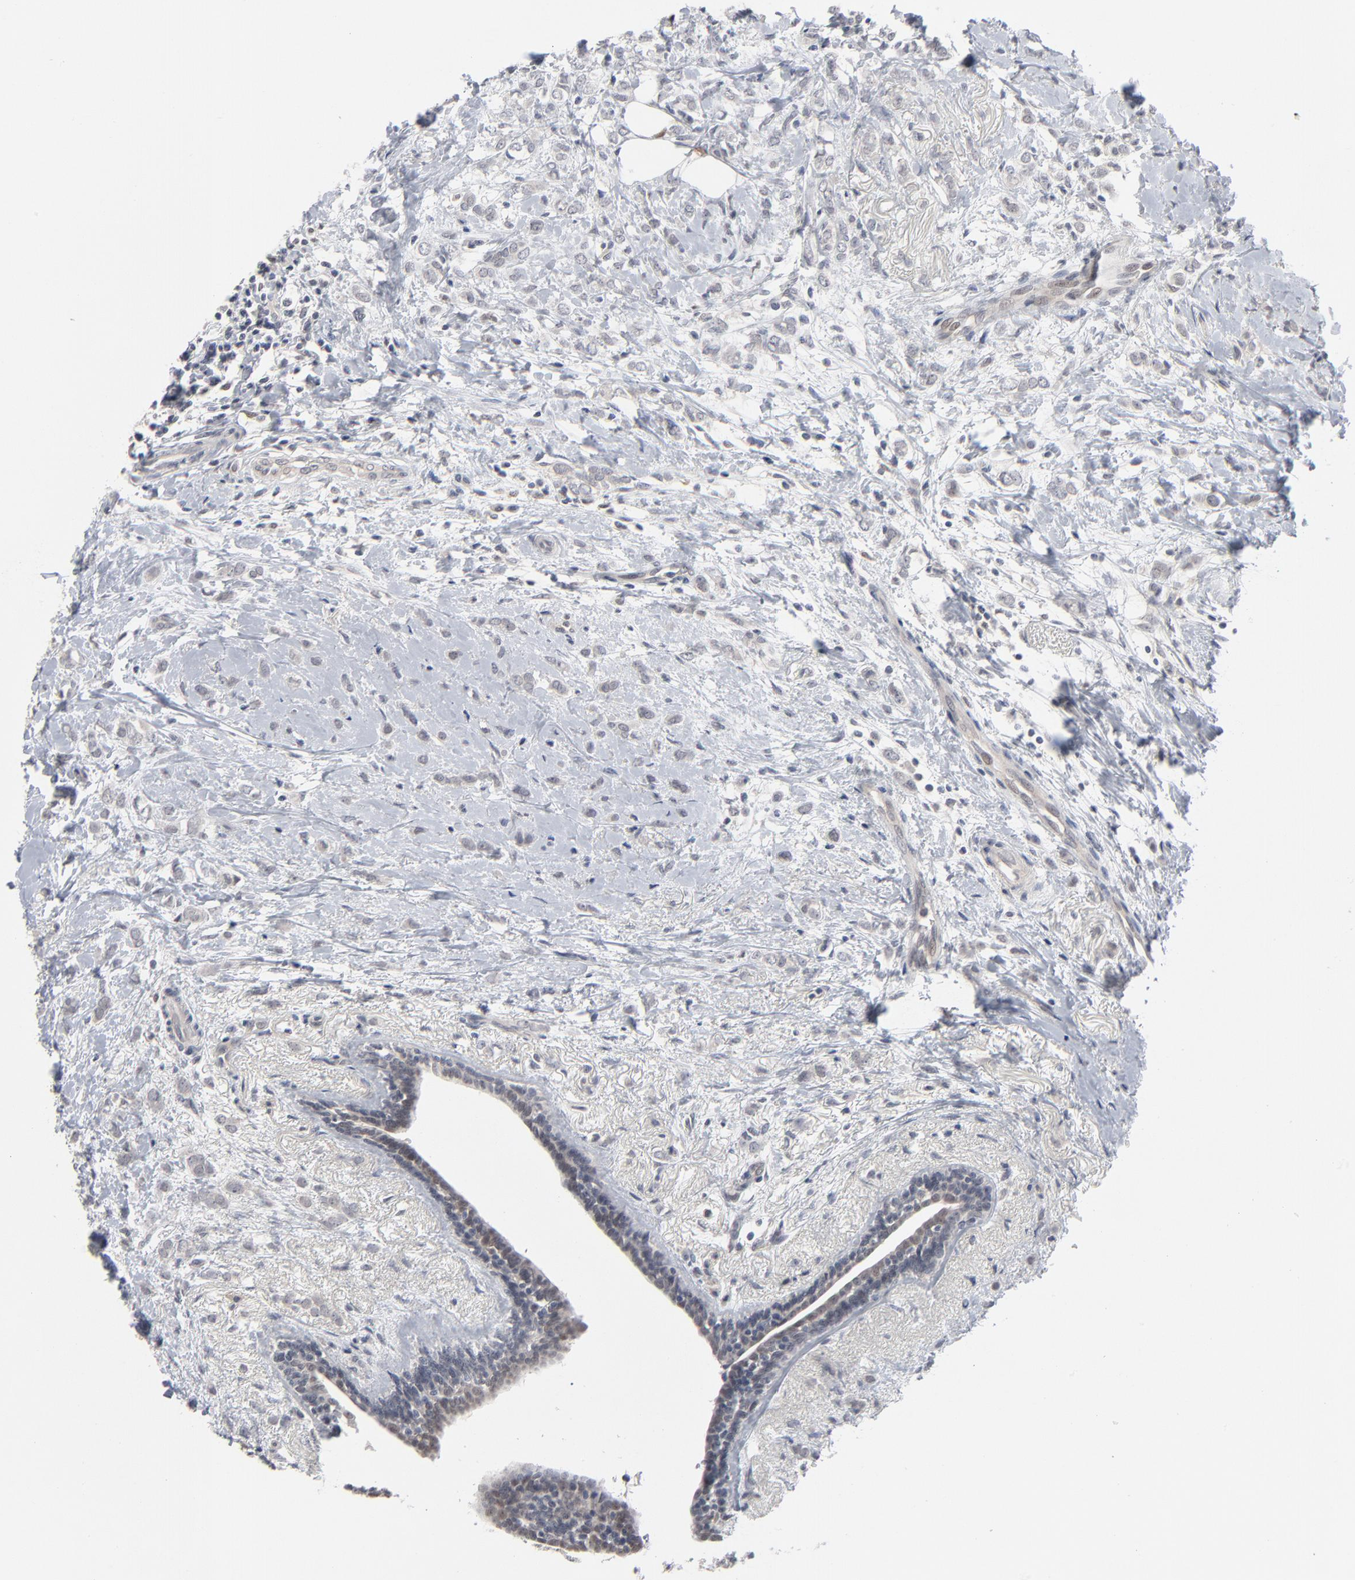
{"staining": {"intensity": "negative", "quantity": "none", "location": "none"}, "tissue": "breast cancer", "cell_type": "Tumor cells", "image_type": "cancer", "snomed": [{"axis": "morphology", "description": "Normal tissue, NOS"}, {"axis": "morphology", "description": "Lobular carcinoma"}, {"axis": "topography", "description": "Breast"}], "caption": "Tumor cells are negative for brown protein staining in breast cancer (lobular carcinoma).", "gene": "FOXN2", "patient": {"sex": "female", "age": 47}}